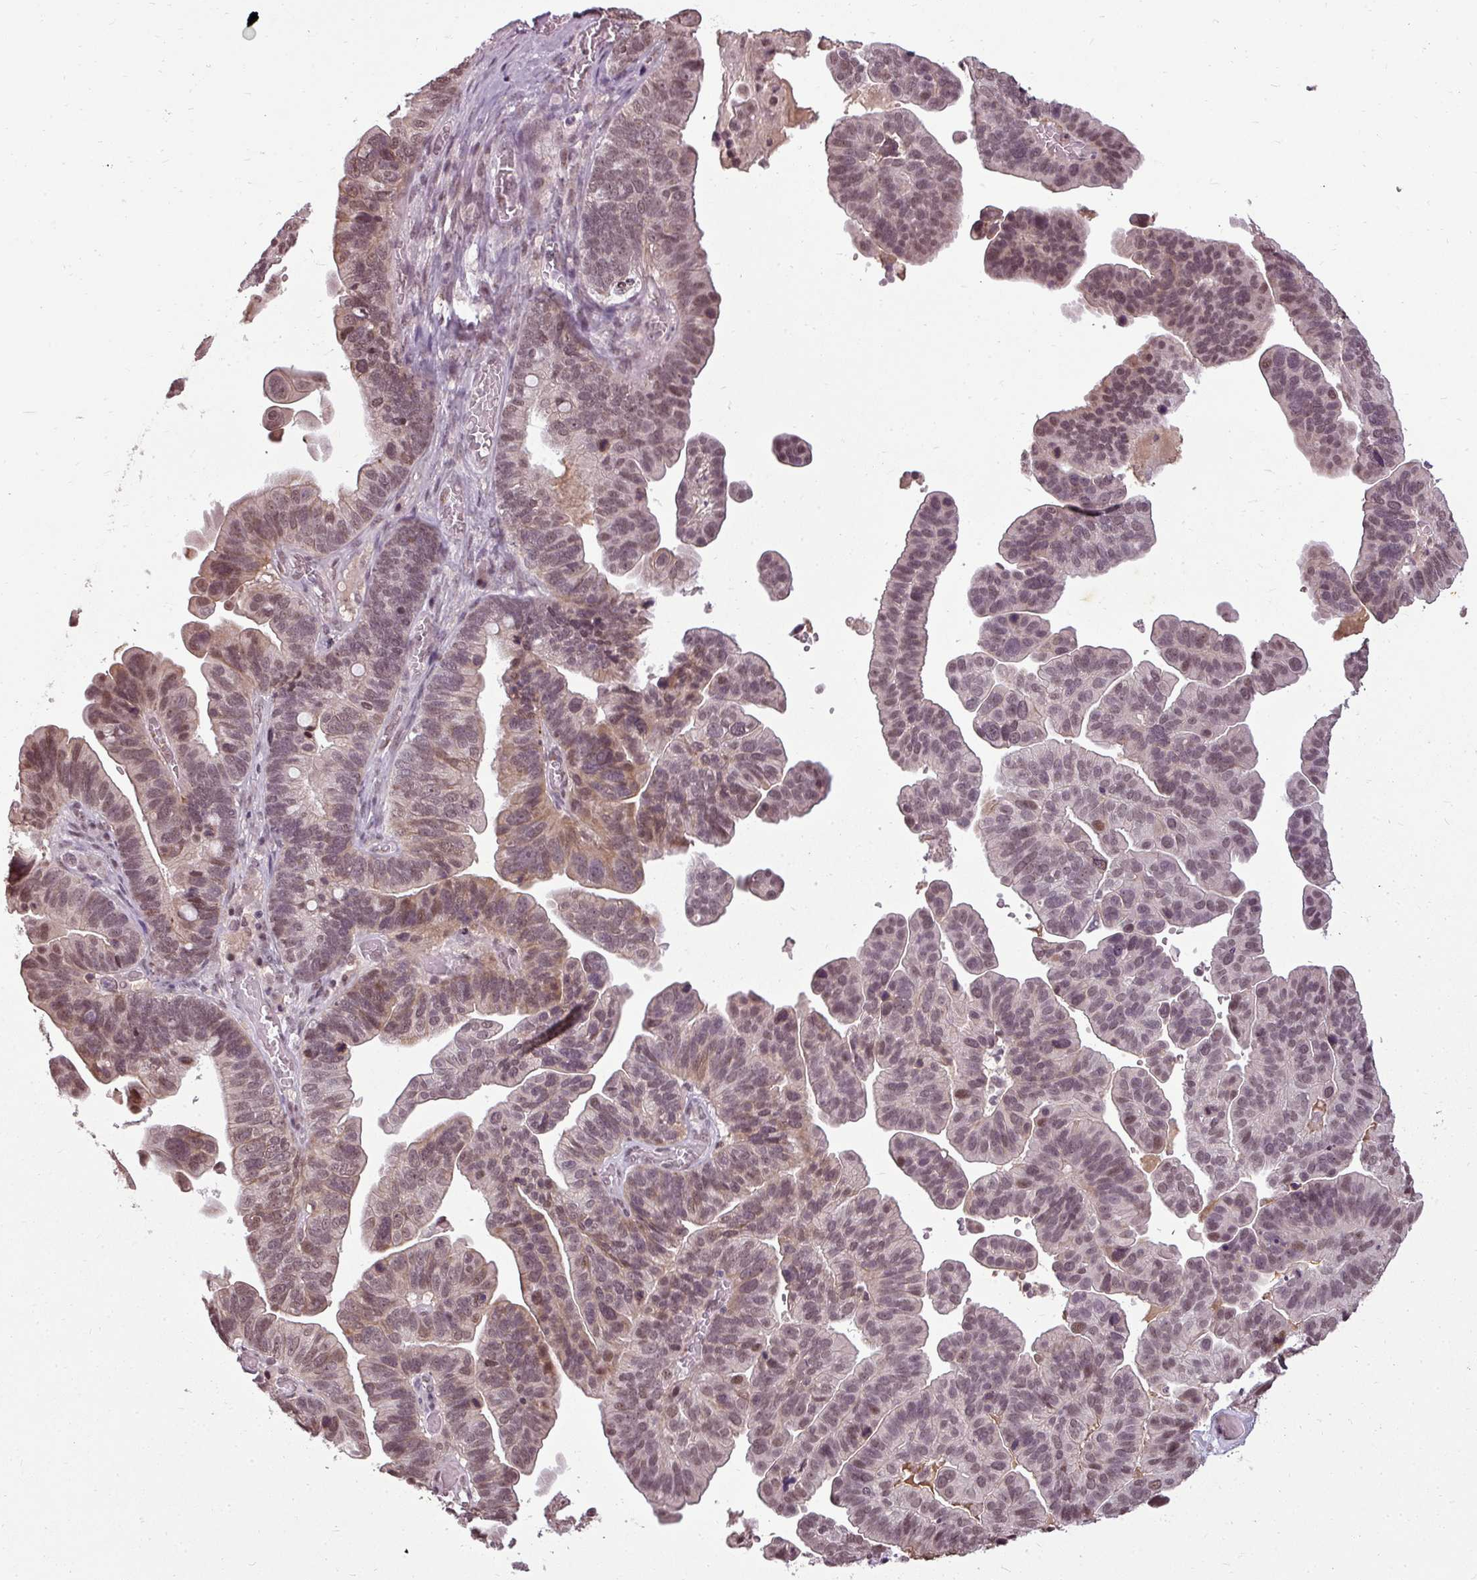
{"staining": {"intensity": "moderate", "quantity": ">75%", "location": "cytoplasmic/membranous,nuclear"}, "tissue": "ovarian cancer", "cell_type": "Tumor cells", "image_type": "cancer", "snomed": [{"axis": "morphology", "description": "Cystadenocarcinoma, serous, NOS"}, {"axis": "topography", "description": "Ovary"}], "caption": "Immunohistochemistry (IHC) photomicrograph of neoplastic tissue: human serous cystadenocarcinoma (ovarian) stained using IHC displays medium levels of moderate protein expression localized specifically in the cytoplasmic/membranous and nuclear of tumor cells, appearing as a cytoplasmic/membranous and nuclear brown color.", "gene": "BCAS3", "patient": {"sex": "female", "age": 56}}